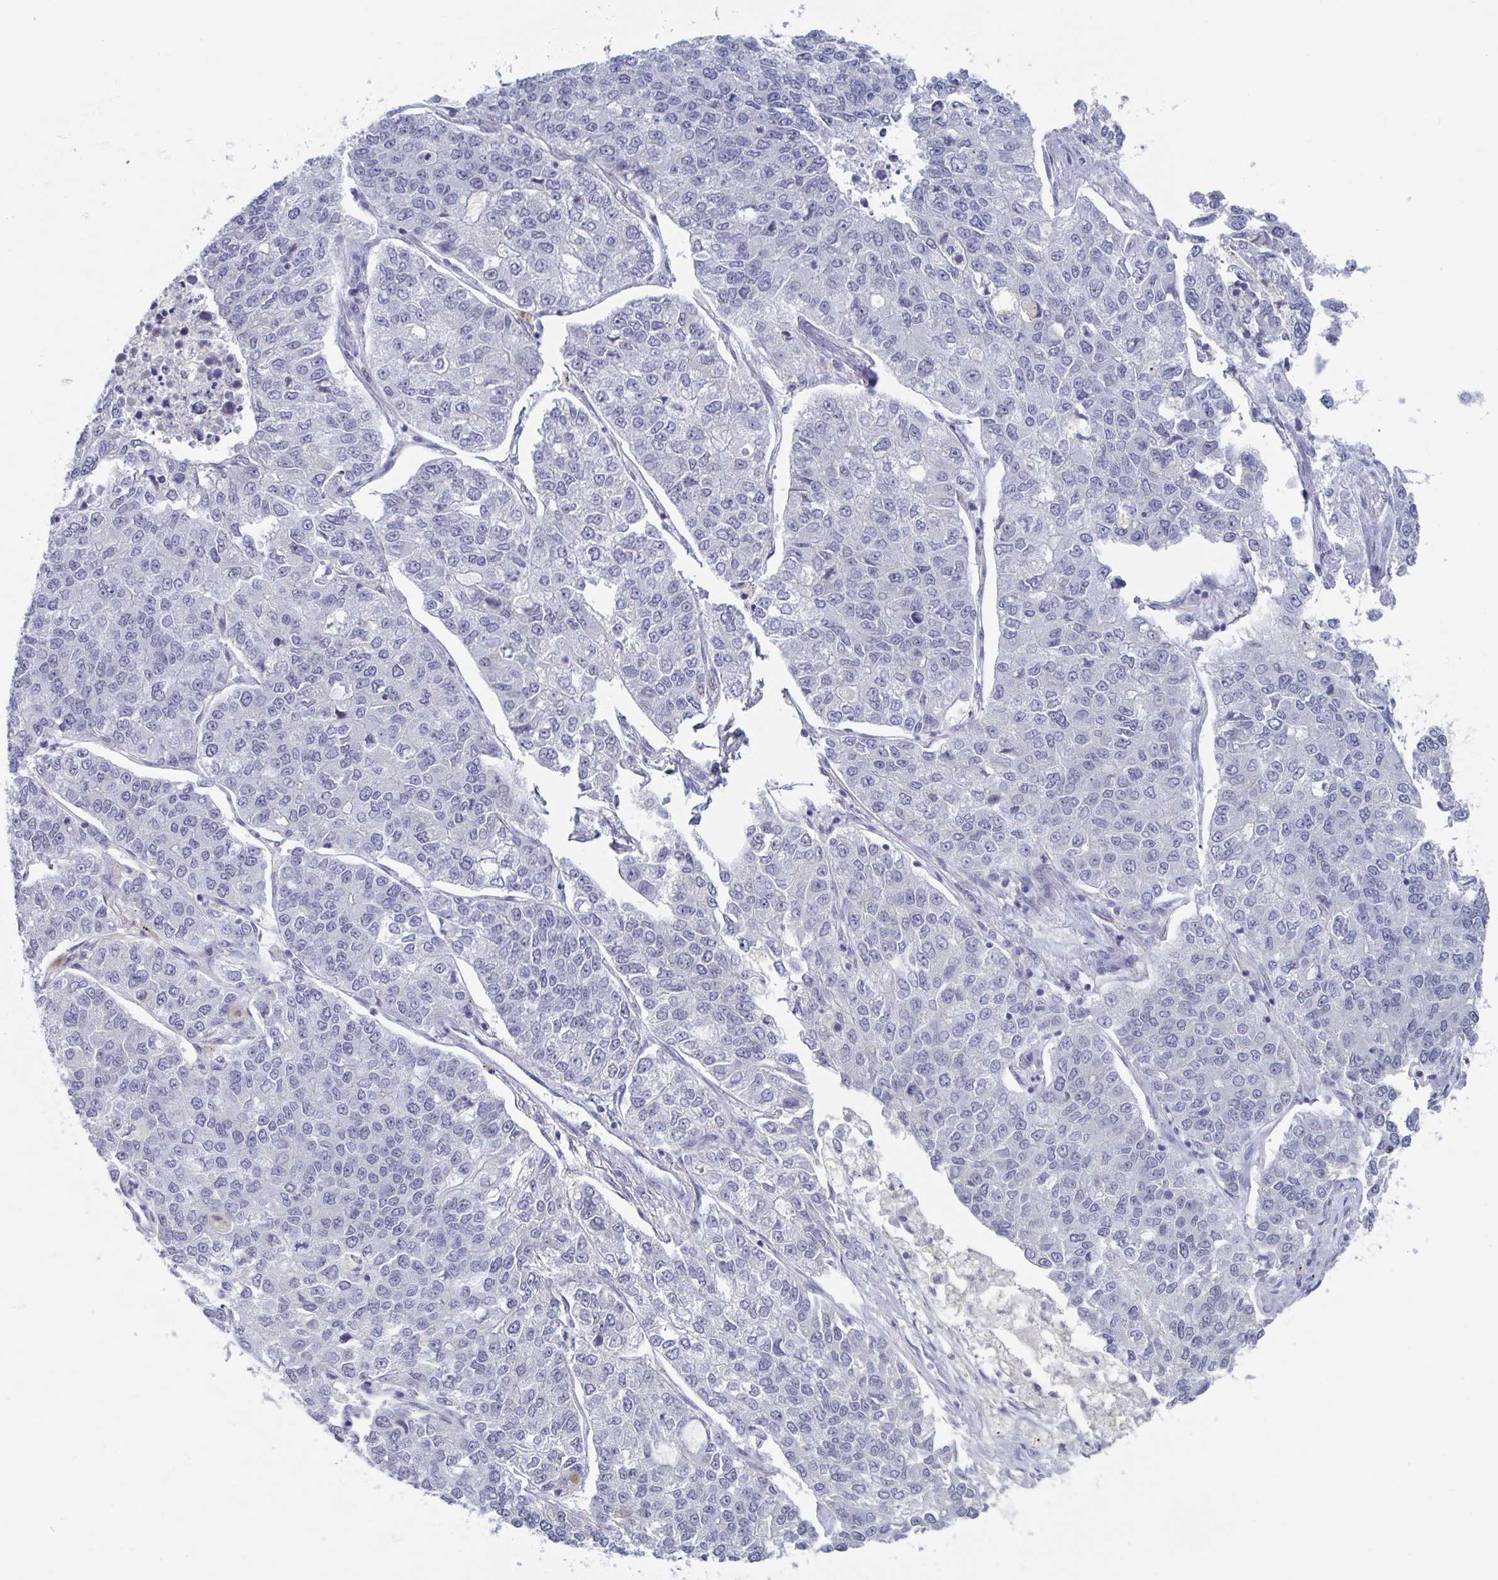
{"staining": {"intensity": "negative", "quantity": "none", "location": "none"}, "tissue": "lung cancer", "cell_type": "Tumor cells", "image_type": "cancer", "snomed": [{"axis": "morphology", "description": "Adenocarcinoma, NOS"}, {"axis": "topography", "description": "Lung"}], "caption": "Immunohistochemistry micrograph of neoplastic tissue: lung cancer stained with DAB shows no significant protein positivity in tumor cells.", "gene": "KDM4D", "patient": {"sex": "male", "age": 49}}